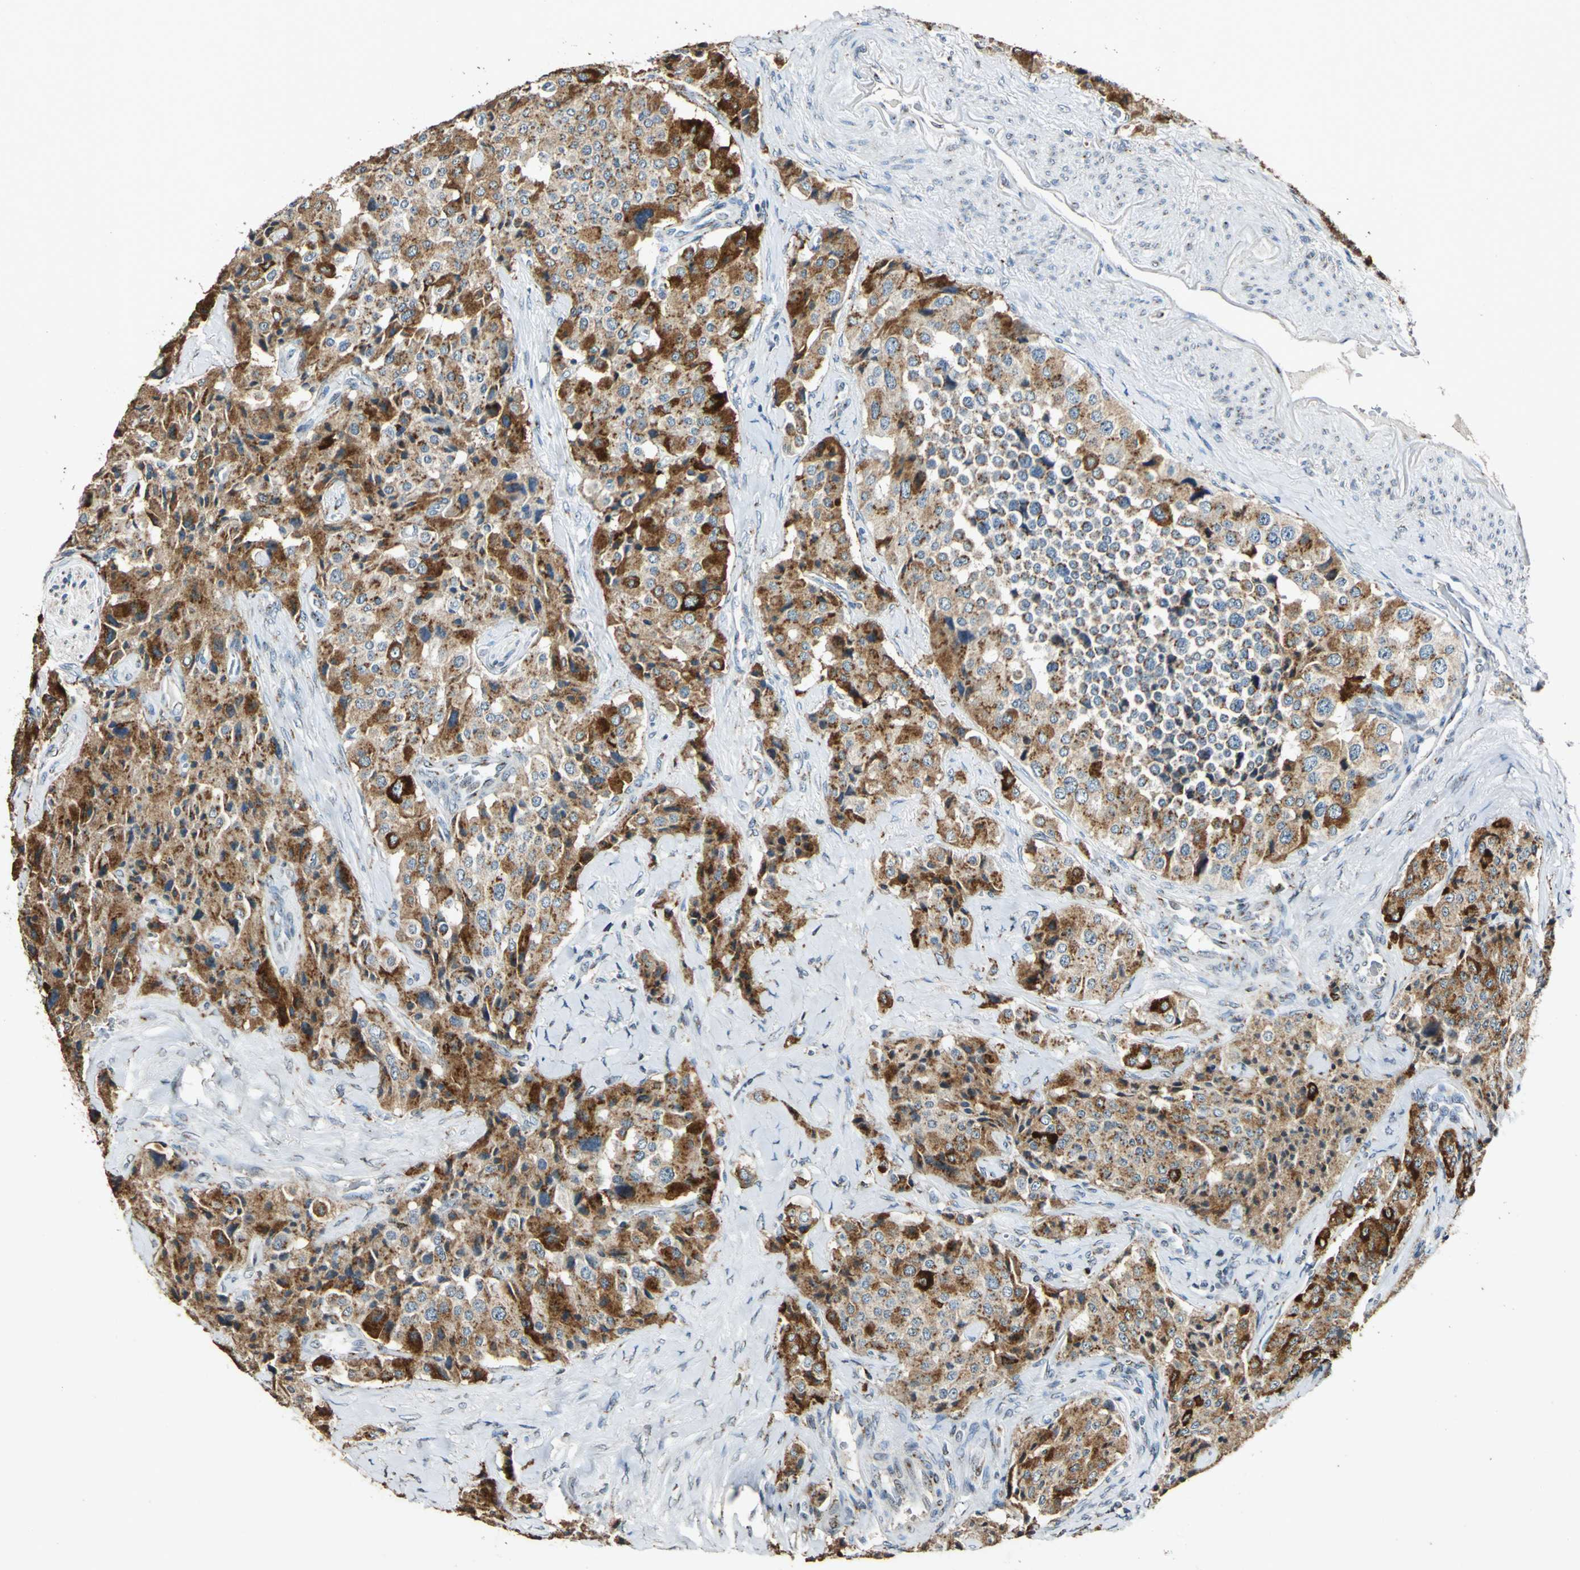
{"staining": {"intensity": "strong", "quantity": "25%-75%", "location": "cytoplasmic/membranous"}, "tissue": "carcinoid", "cell_type": "Tumor cells", "image_type": "cancer", "snomed": [{"axis": "morphology", "description": "Carcinoid, malignant, NOS"}, {"axis": "topography", "description": "Colon"}], "caption": "Tumor cells reveal high levels of strong cytoplasmic/membranous staining in approximately 25%-75% of cells in human carcinoid.", "gene": "TMEM115", "patient": {"sex": "female", "age": 61}}